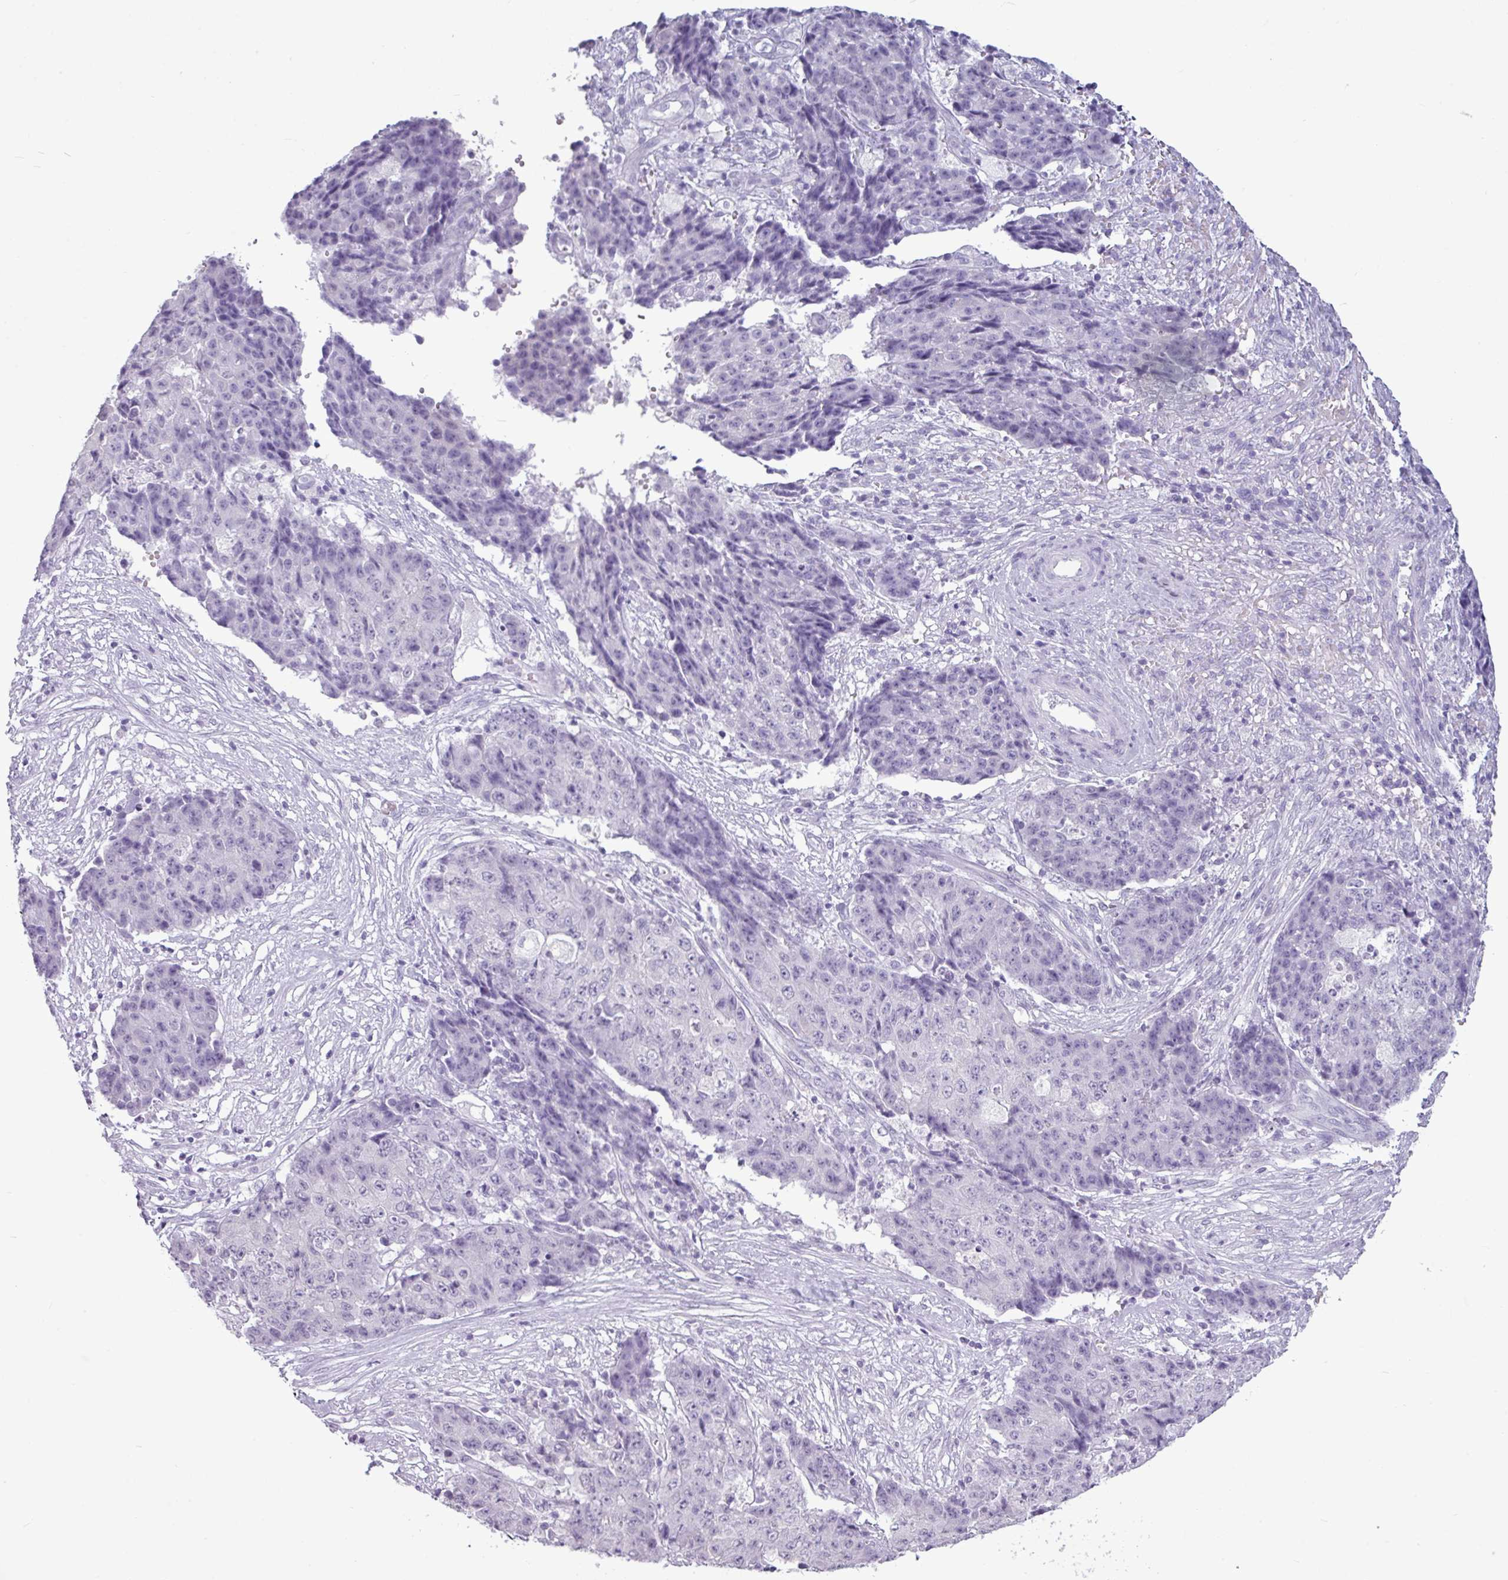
{"staining": {"intensity": "negative", "quantity": "none", "location": "none"}, "tissue": "ovarian cancer", "cell_type": "Tumor cells", "image_type": "cancer", "snomed": [{"axis": "morphology", "description": "Carcinoma, endometroid"}, {"axis": "topography", "description": "Ovary"}], "caption": "The immunohistochemistry (IHC) image has no significant expression in tumor cells of endometroid carcinoma (ovarian) tissue.", "gene": "AMY2A", "patient": {"sex": "female", "age": 42}}